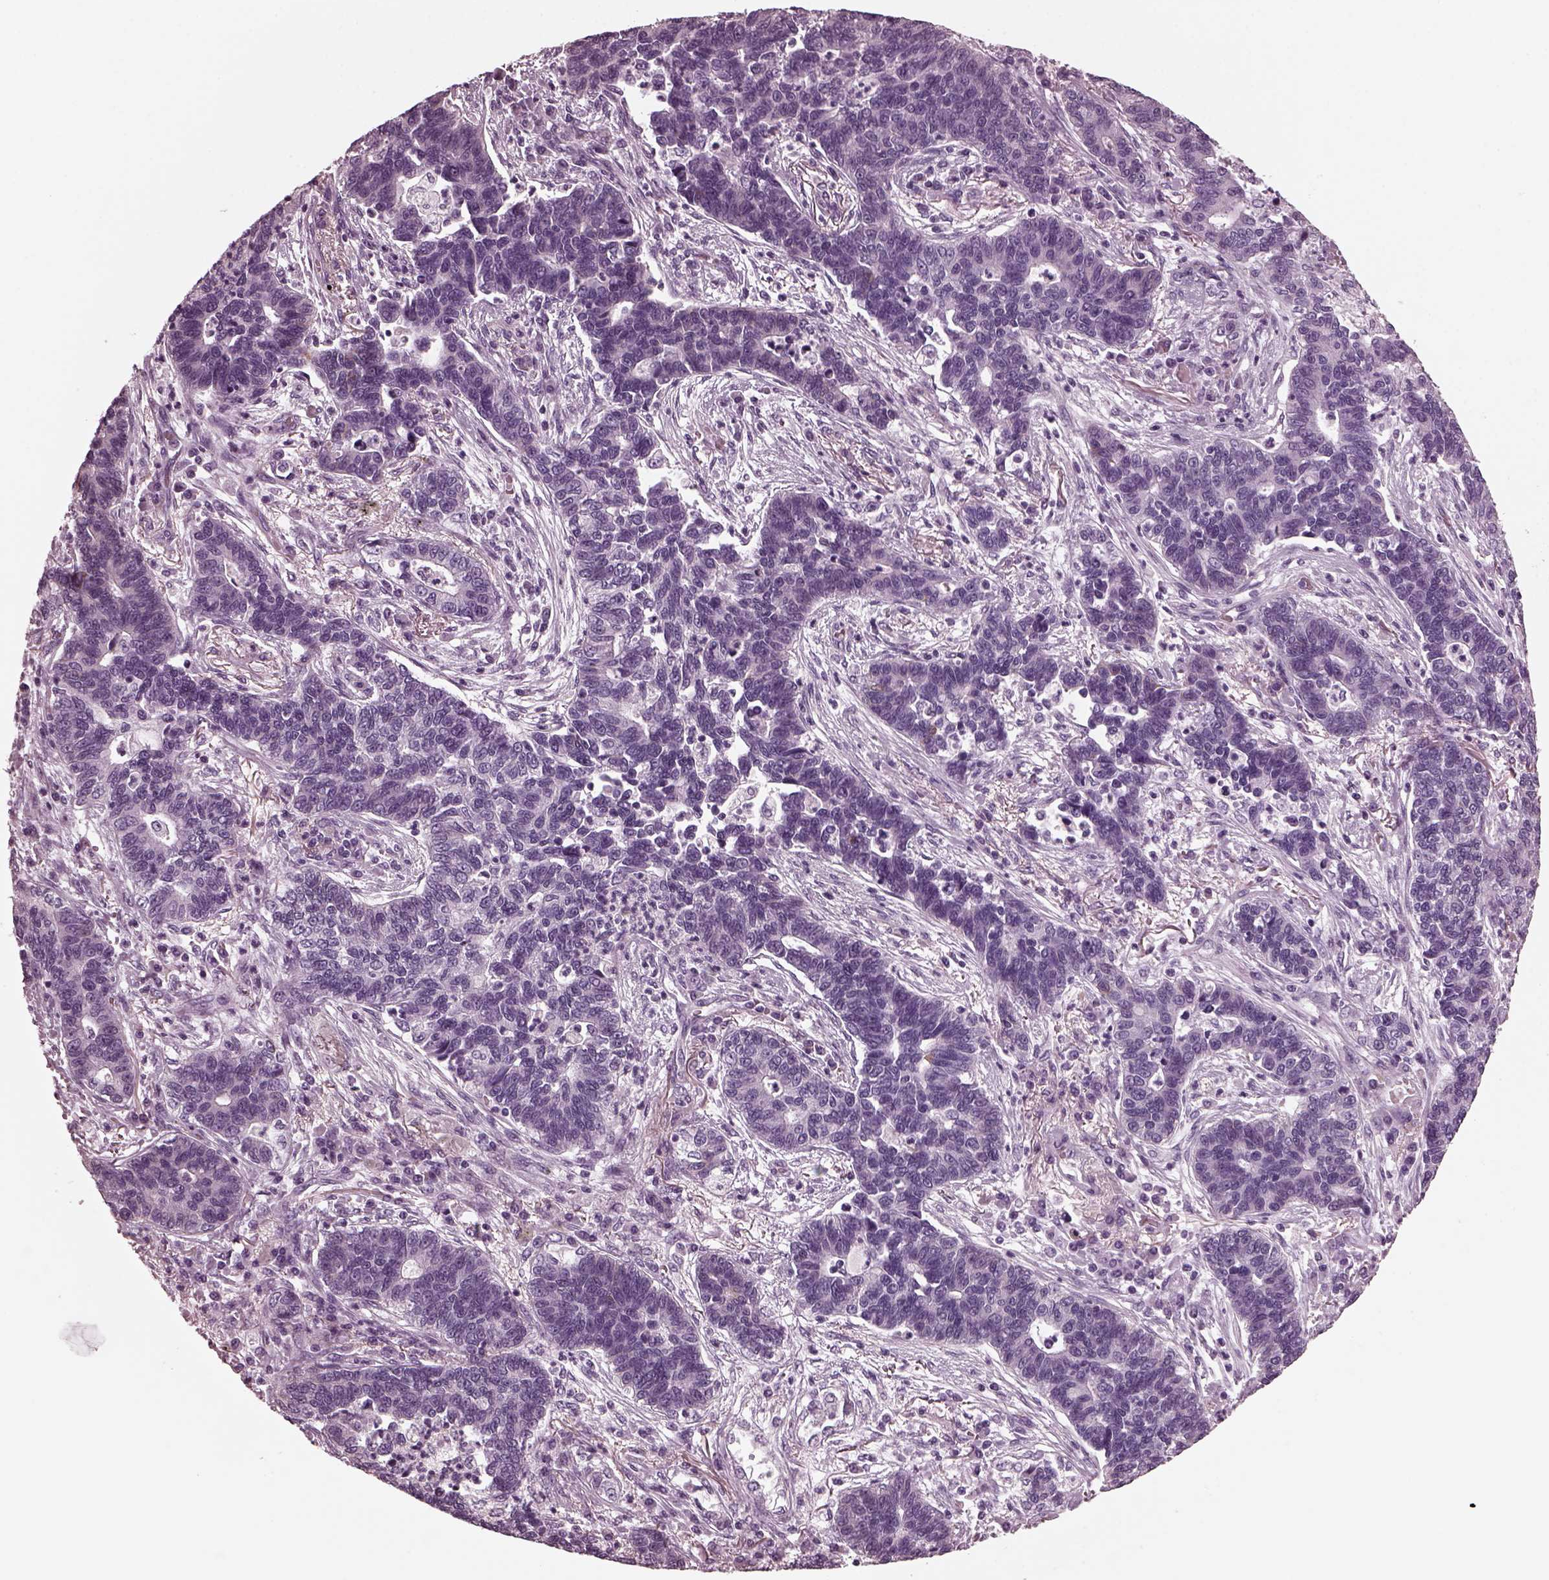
{"staining": {"intensity": "negative", "quantity": "none", "location": "none"}, "tissue": "lung cancer", "cell_type": "Tumor cells", "image_type": "cancer", "snomed": [{"axis": "morphology", "description": "Adenocarcinoma, NOS"}, {"axis": "topography", "description": "Lung"}], "caption": "Immunohistochemistry (IHC) of lung adenocarcinoma reveals no expression in tumor cells.", "gene": "CGA", "patient": {"sex": "female", "age": 57}}